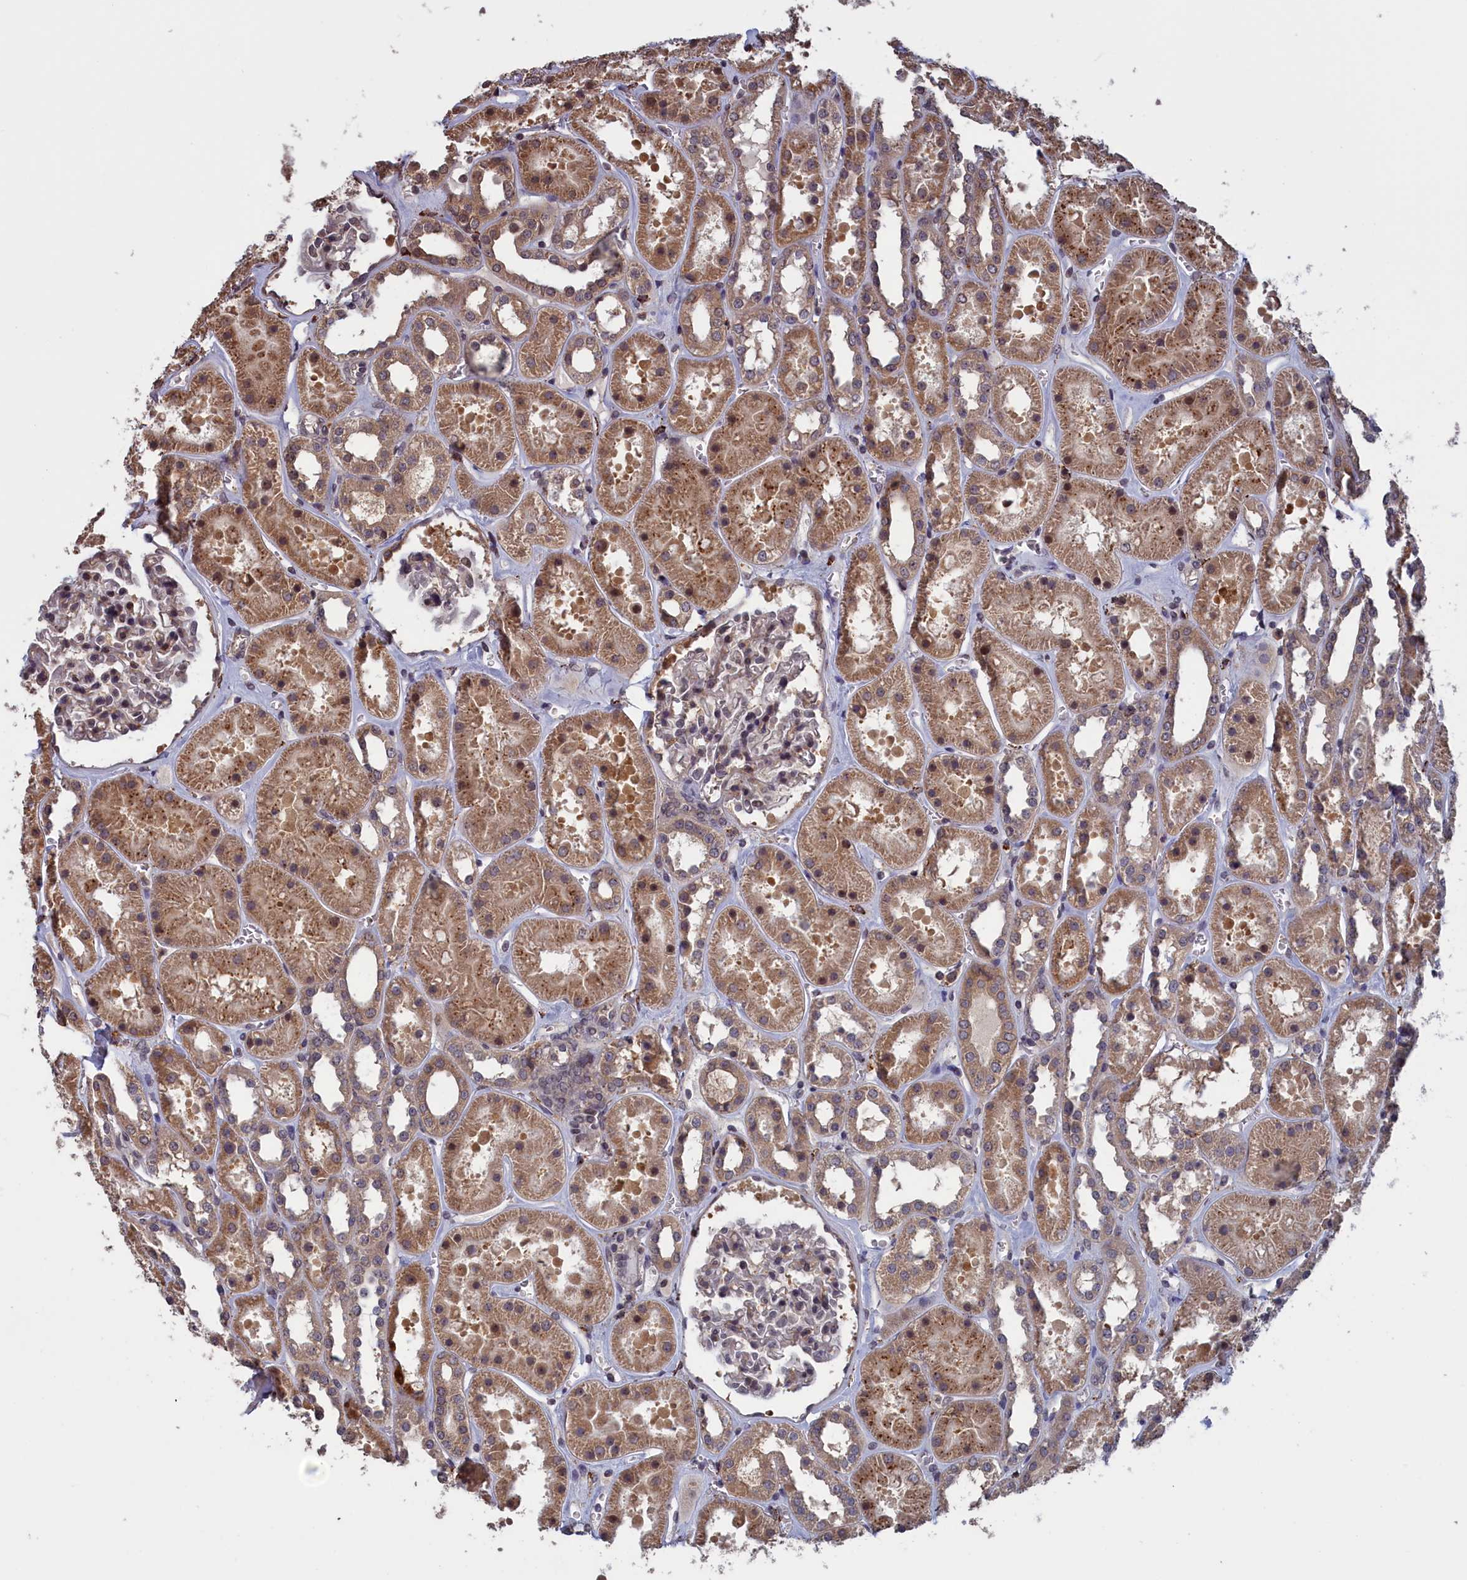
{"staining": {"intensity": "moderate", "quantity": "25%-75%", "location": "cytoplasmic/membranous,nuclear"}, "tissue": "kidney", "cell_type": "Cells in glomeruli", "image_type": "normal", "snomed": [{"axis": "morphology", "description": "Normal tissue, NOS"}, {"axis": "topography", "description": "Kidney"}], "caption": "Immunohistochemistry histopathology image of benign kidney: kidney stained using IHC exhibits medium levels of moderate protein expression localized specifically in the cytoplasmic/membranous,nuclear of cells in glomeruli, appearing as a cytoplasmic/membranous,nuclear brown color.", "gene": "CACTIN", "patient": {"sex": "female", "age": 41}}